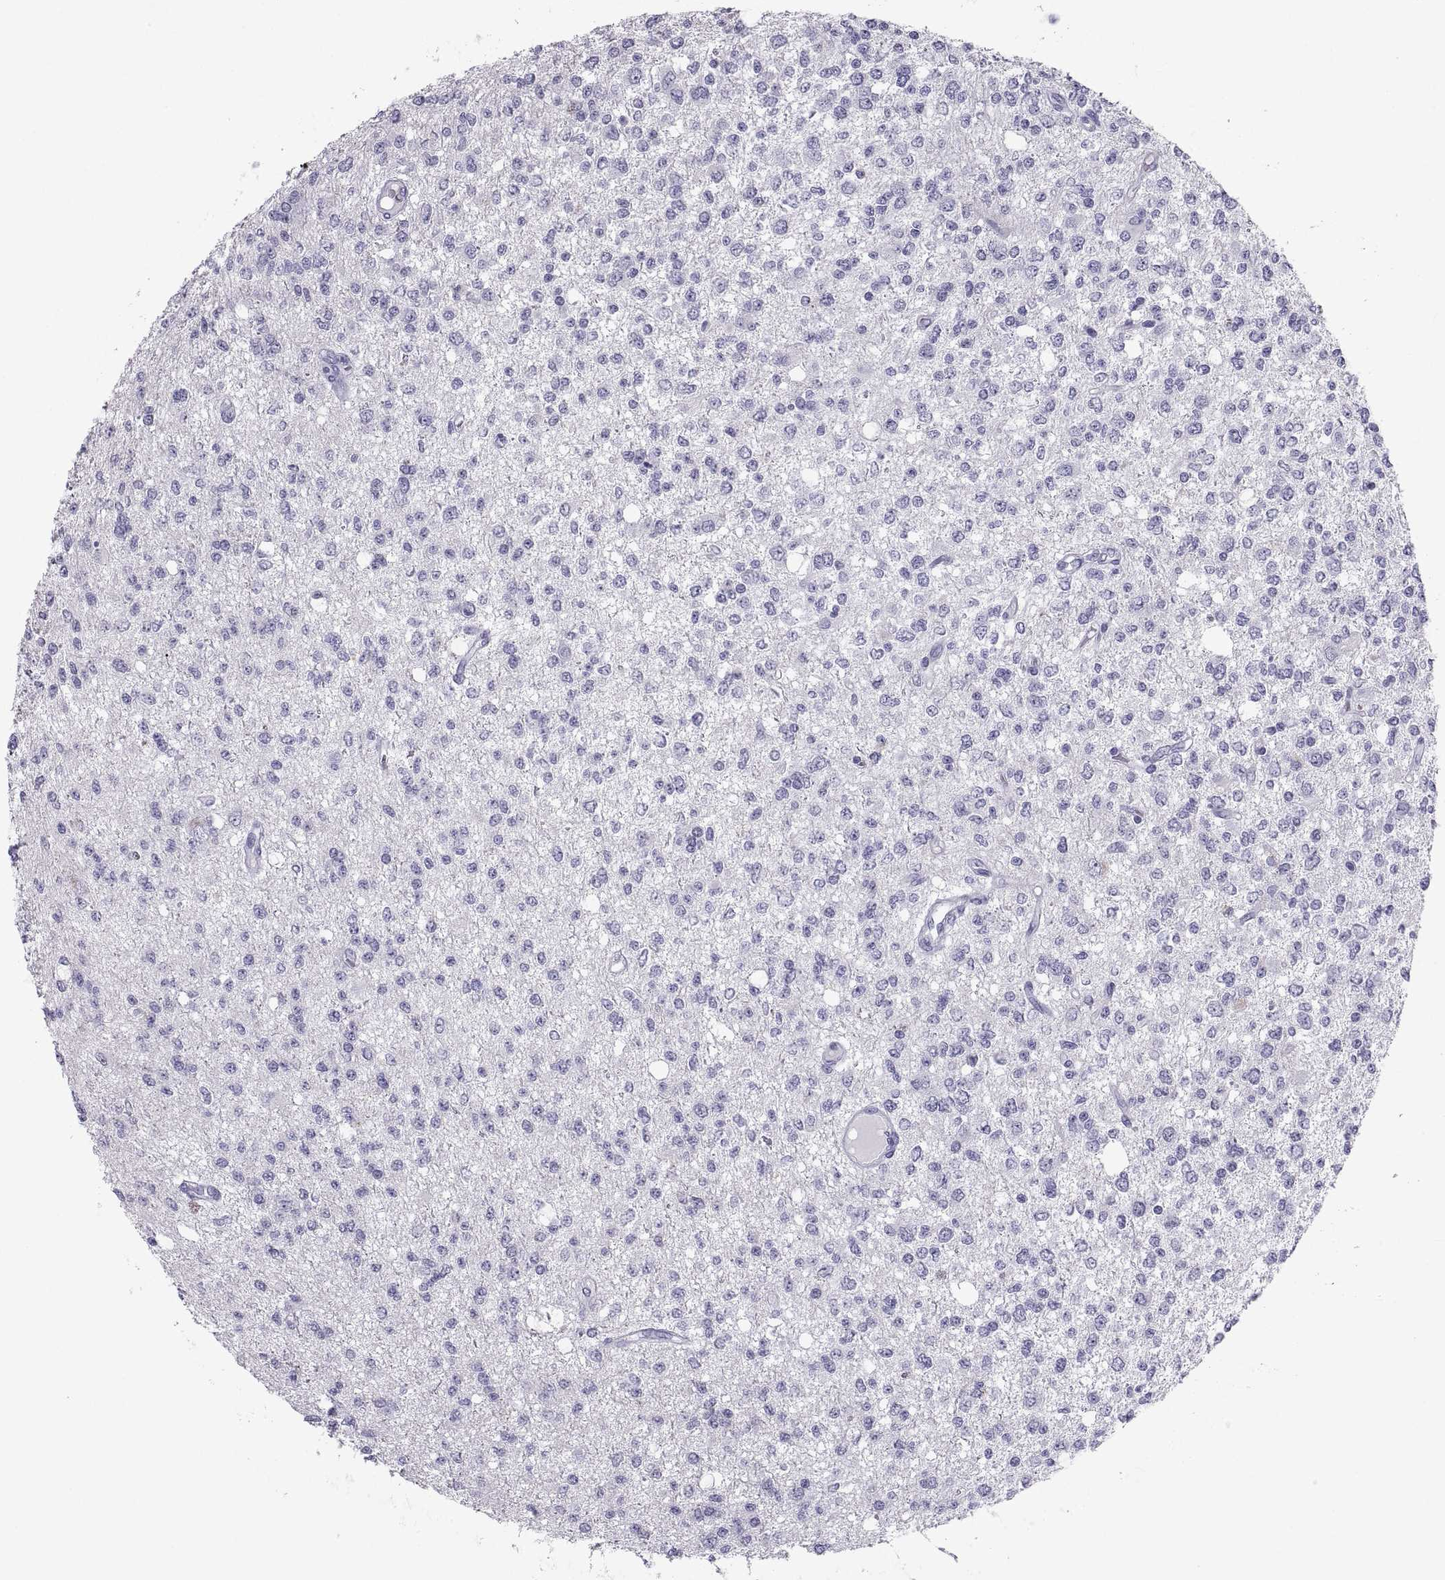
{"staining": {"intensity": "negative", "quantity": "none", "location": "none"}, "tissue": "glioma", "cell_type": "Tumor cells", "image_type": "cancer", "snomed": [{"axis": "morphology", "description": "Glioma, malignant, Low grade"}, {"axis": "topography", "description": "Brain"}], "caption": "A high-resolution histopathology image shows IHC staining of glioma, which reveals no significant staining in tumor cells.", "gene": "PCSK1N", "patient": {"sex": "male", "age": 67}}